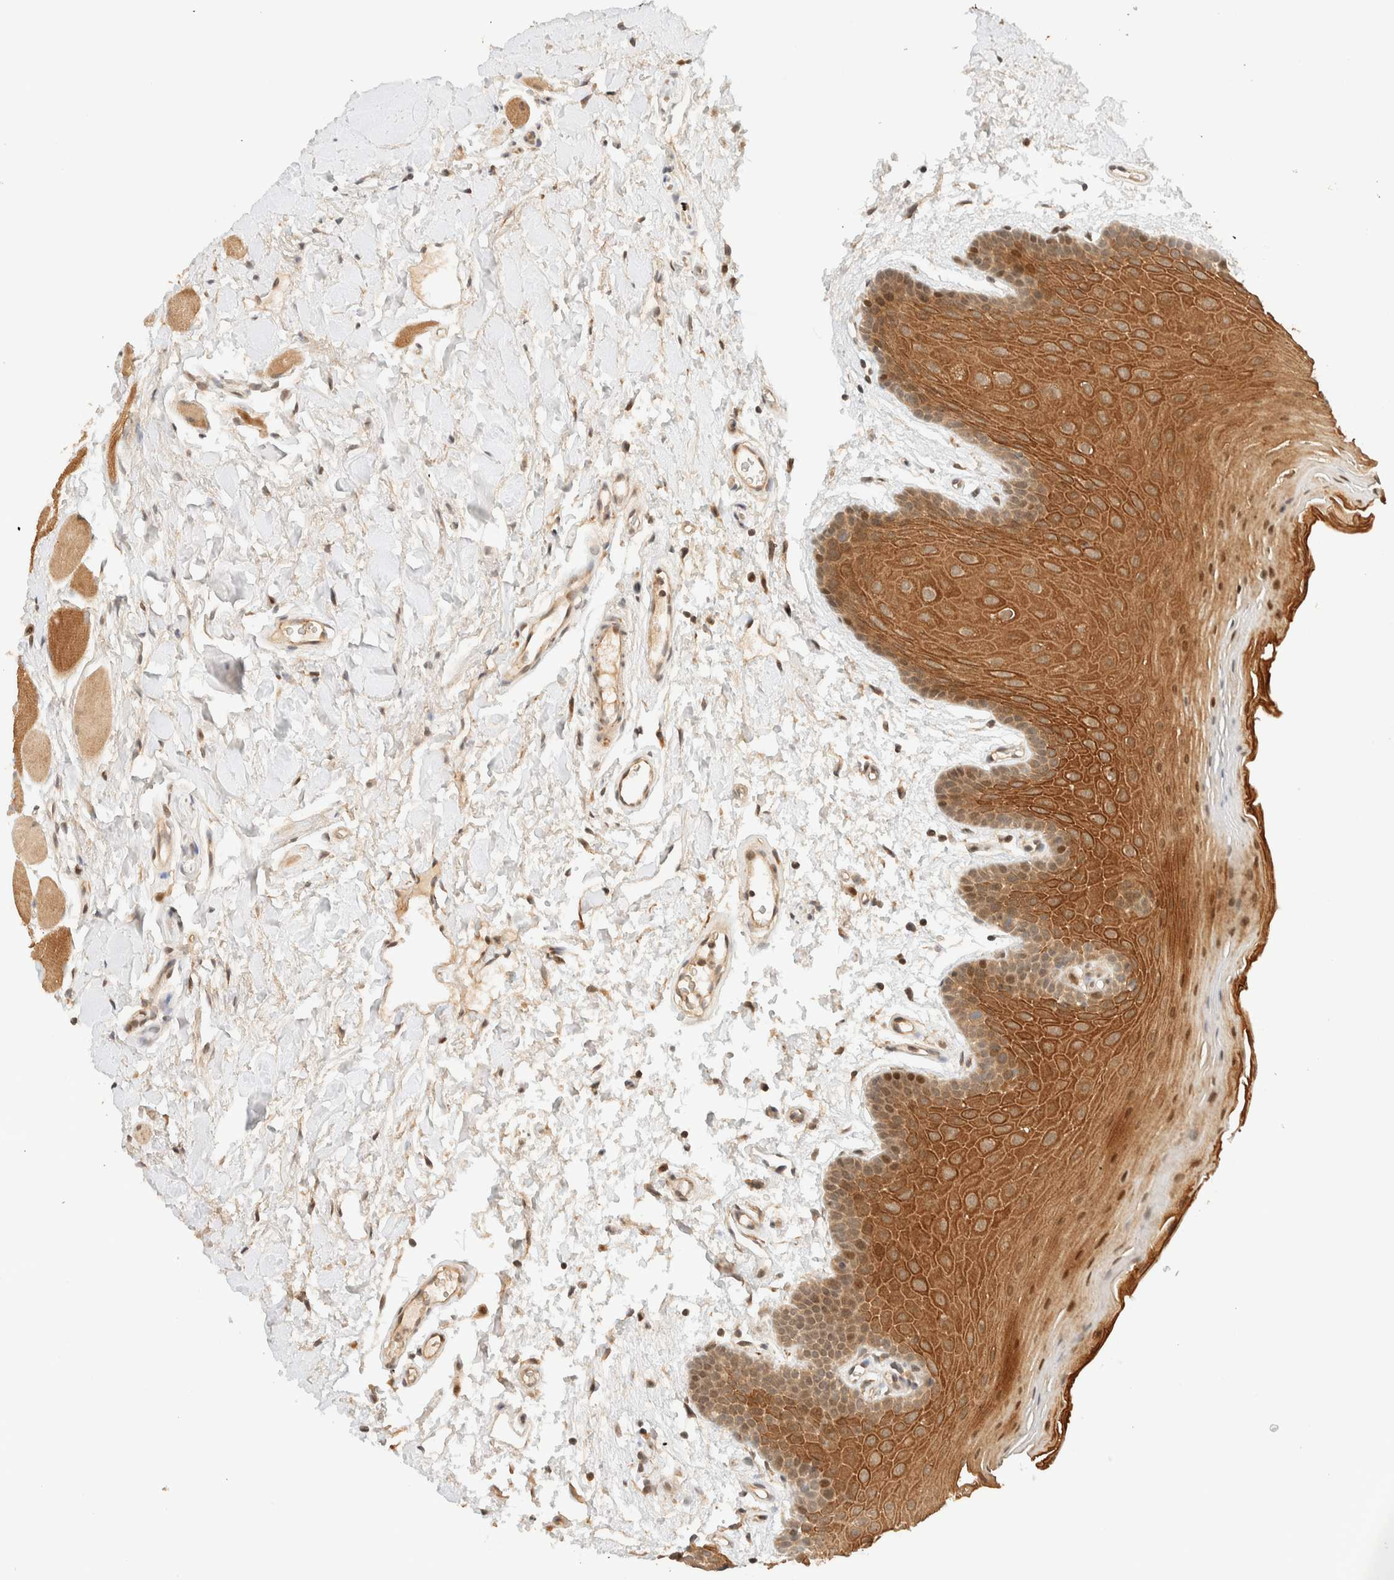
{"staining": {"intensity": "strong", "quantity": ">75%", "location": "cytoplasmic/membranous,nuclear"}, "tissue": "oral mucosa", "cell_type": "Squamous epithelial cells", "image_type": "normal", "snomed": [{"axis": "morphology", "description": "Normal tissue, NOS"}, {"axis": "topography", "description": "Oral tissue"}], "caption": "Protein expression analysis of unremarkable human oral mucosa reveals strong cytoplasmic/membranous,nuclear positivity in approximately >75% of squamous epithelial cells. (Stains: DAB (3,3'-diaminobenzidine) in brown, nuclei in blue, Microscopy: brightfield microscopy at high magnification).", "gene": "ZBTB34", "patient": {"sex": "male", "age": 62}}